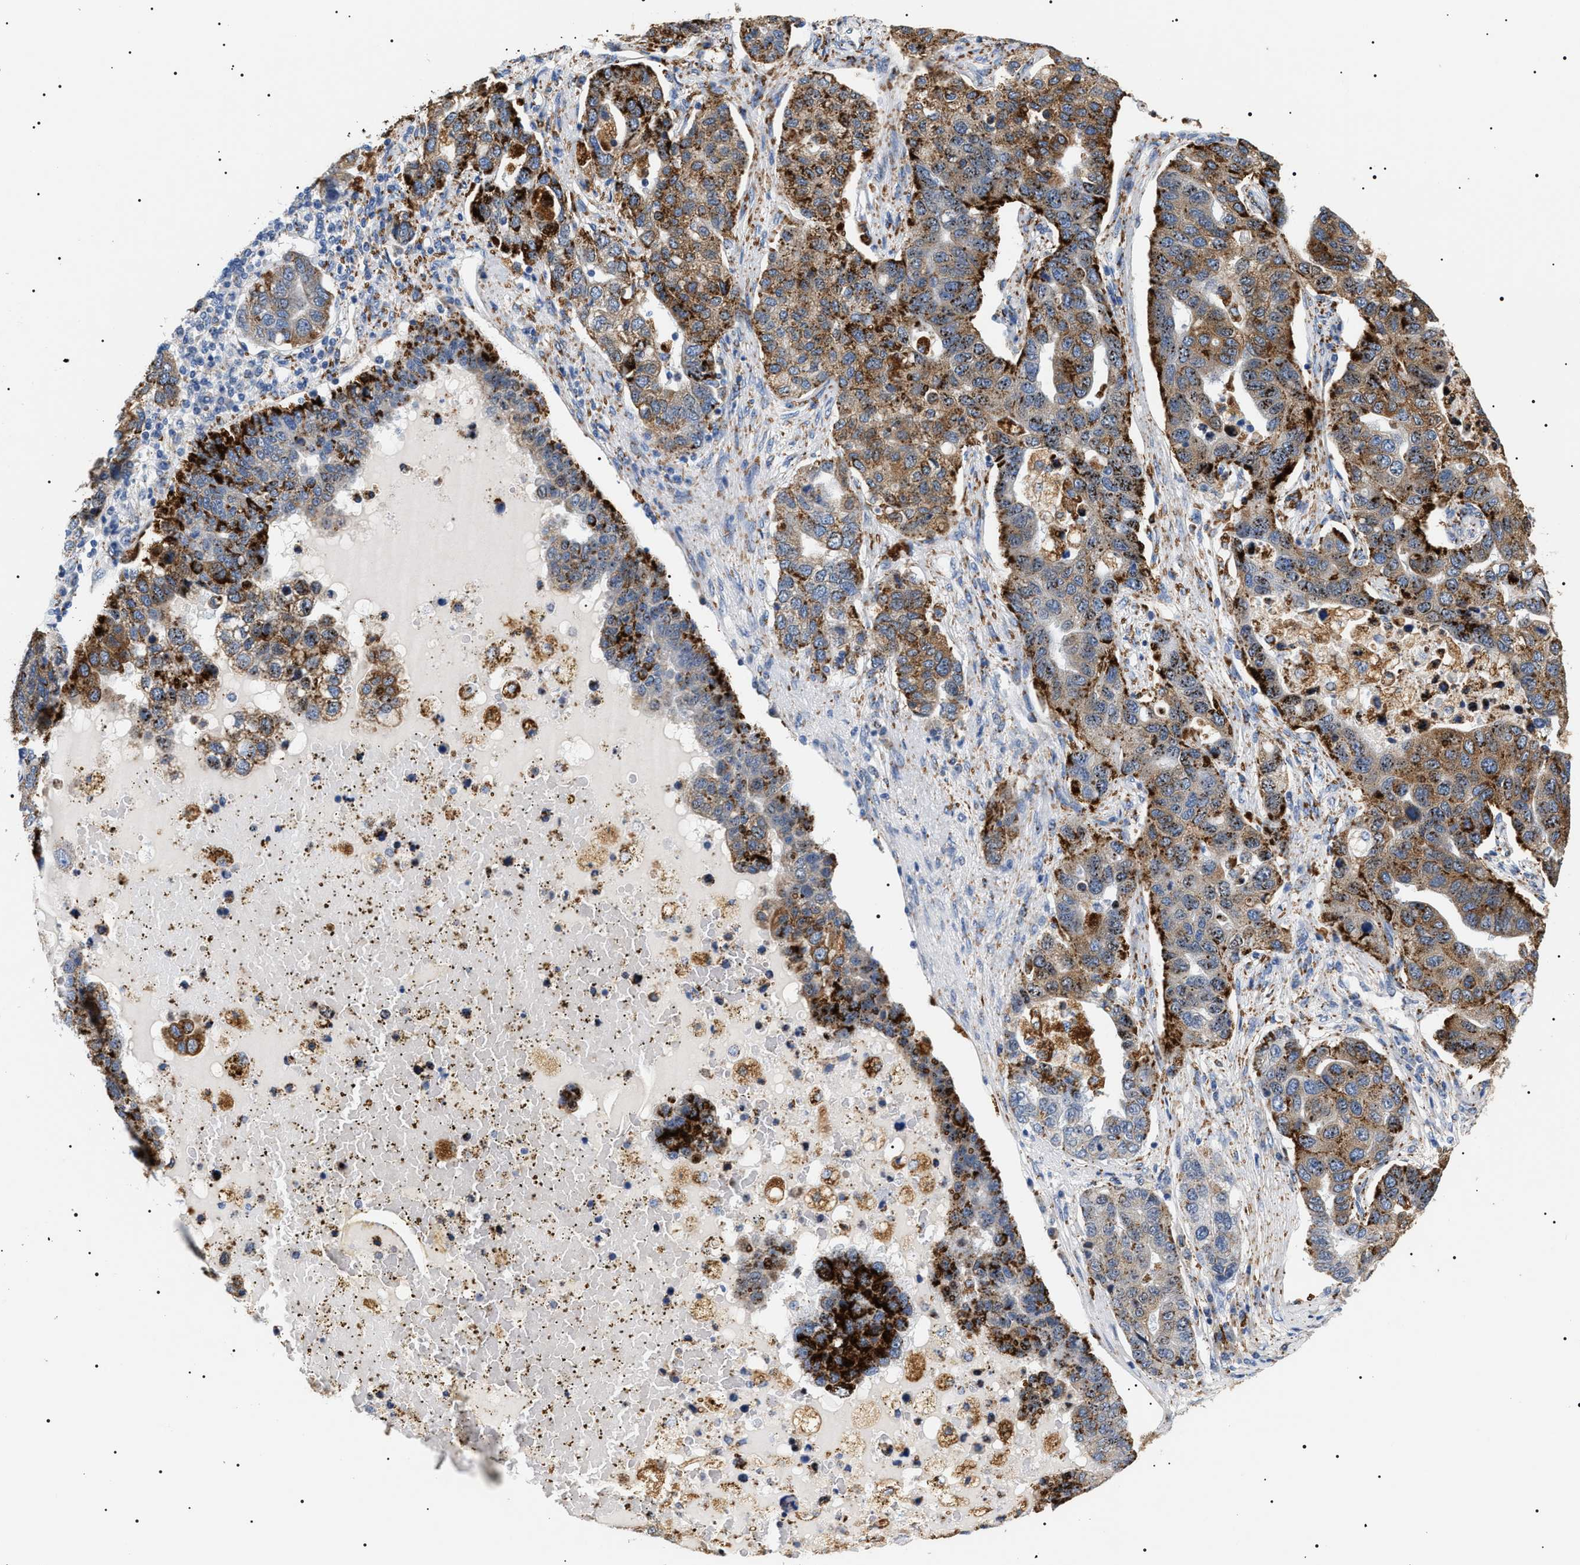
{"staining": {"intensity": "strong", "quantity": ">75%", "location": "cytoplasmic/membranous"}, "tissue": "pancreatic cancer", "cell_type": "Tumor cells", "image_type": "cancer", "snomed": [{"axis": "morphology", "description": "Adenocarcinoma, NOS"}, {"axis": "topography", "description": "Pancreas"}], "caption": "DAB immunohistochemical staining of pancreatic adenocarcinoma reveals strong cytoplasmic/membranous protein staining in about >75% of tumor cells.", "gene": "HSD17B11", "patient": {"sex": "female", "age": 61}}